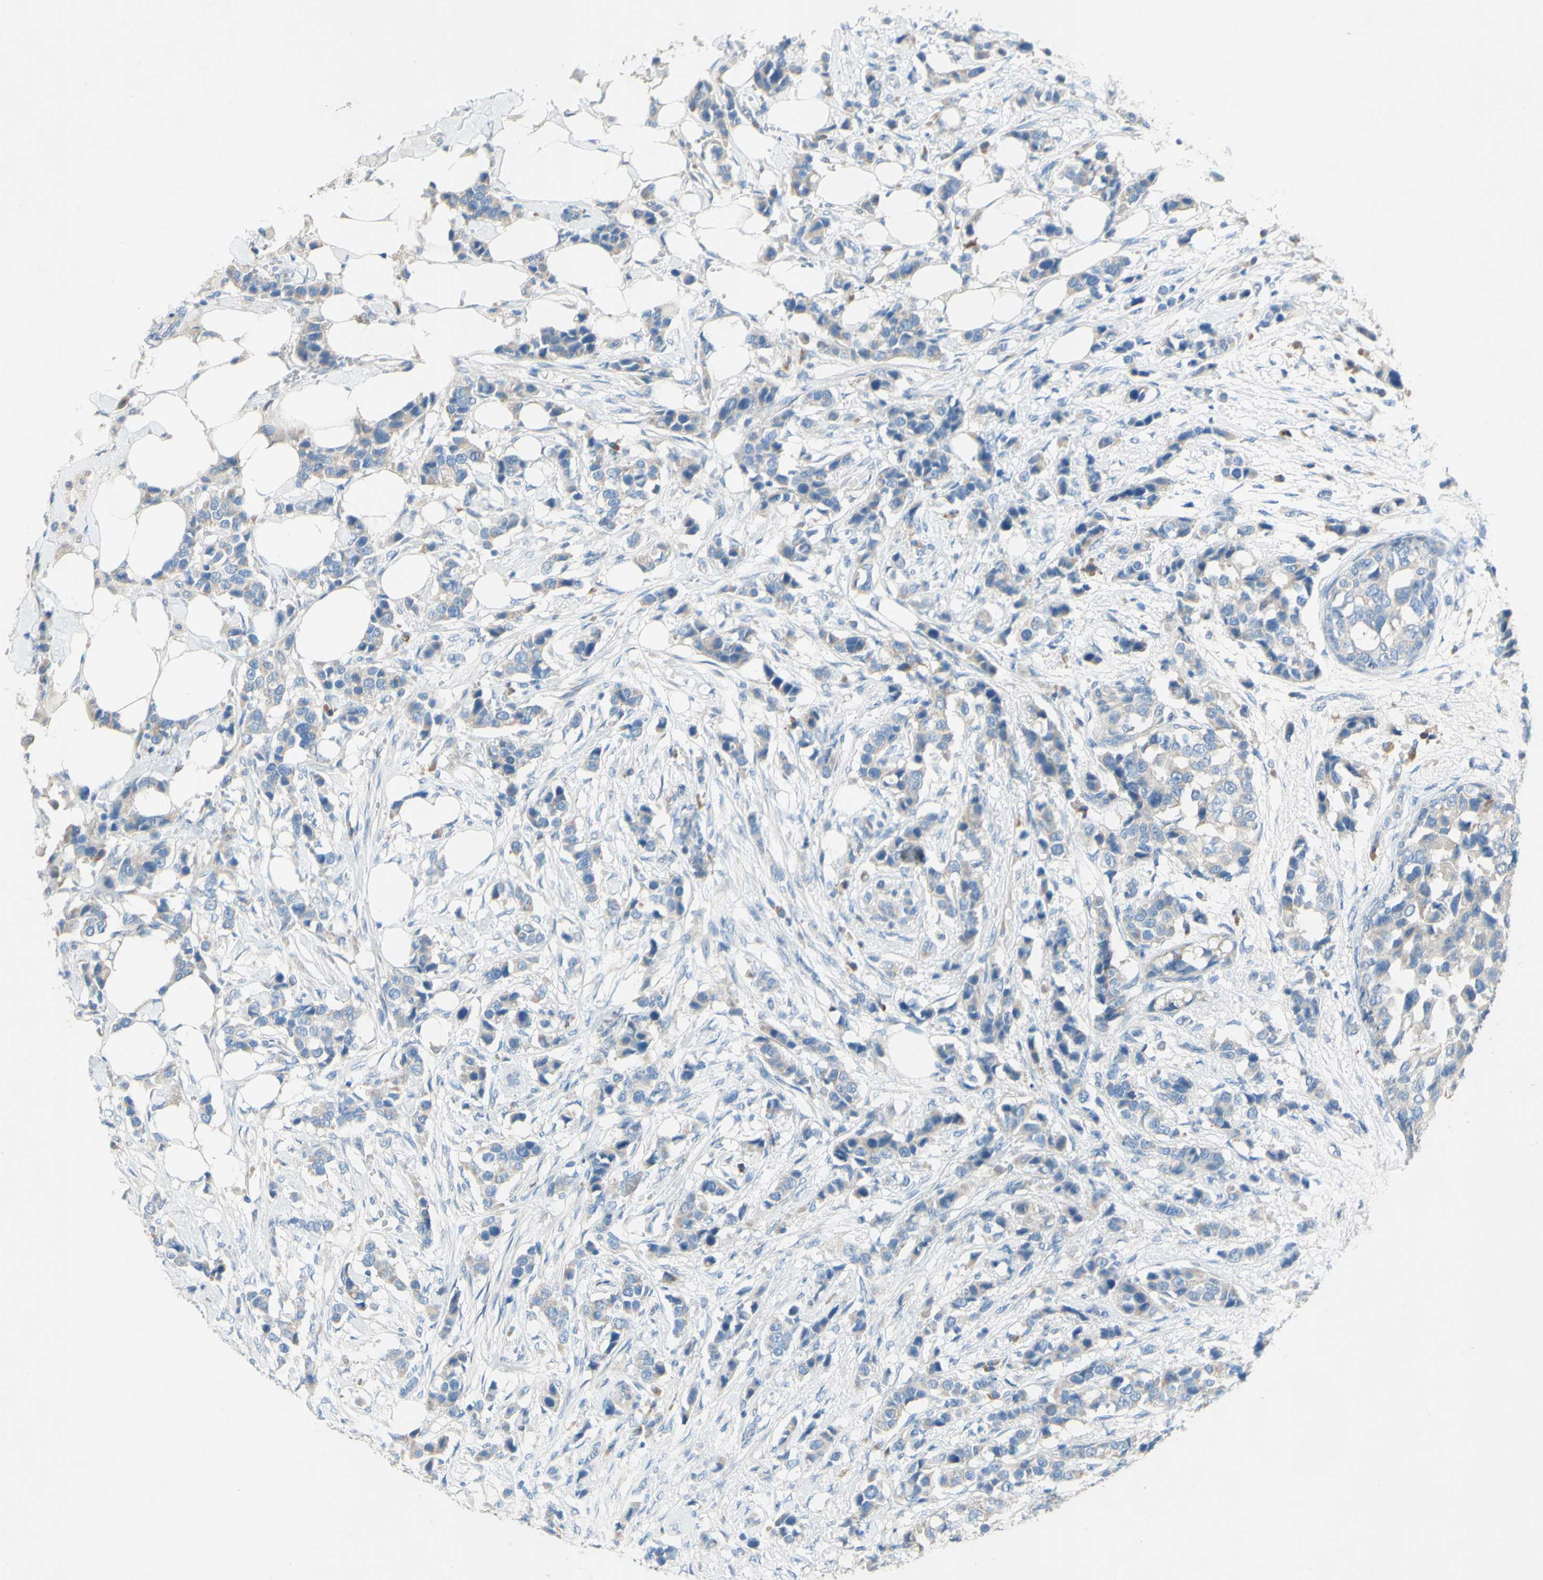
{"staining": {"intensity": "negative", "quantity": "none", "location": "none"}, "tissue": "breast cancer", "cell_type": "Tumor cells", "image_type": "cancer", "snomed": [{"axis": "morphology", "description": "Normal tissue, NOS"}, {"axis": "morphology", "description": "Duct carcinoma"}, {"axis": "topography", "description": "Breast"}], "caption": "IHC micrograph of human breast cancer stained for a protein (brown), which demonstrates no positivity in tumor cells.", "gene": "ACADL", "patient": {"sex": "female", "age": 50}}